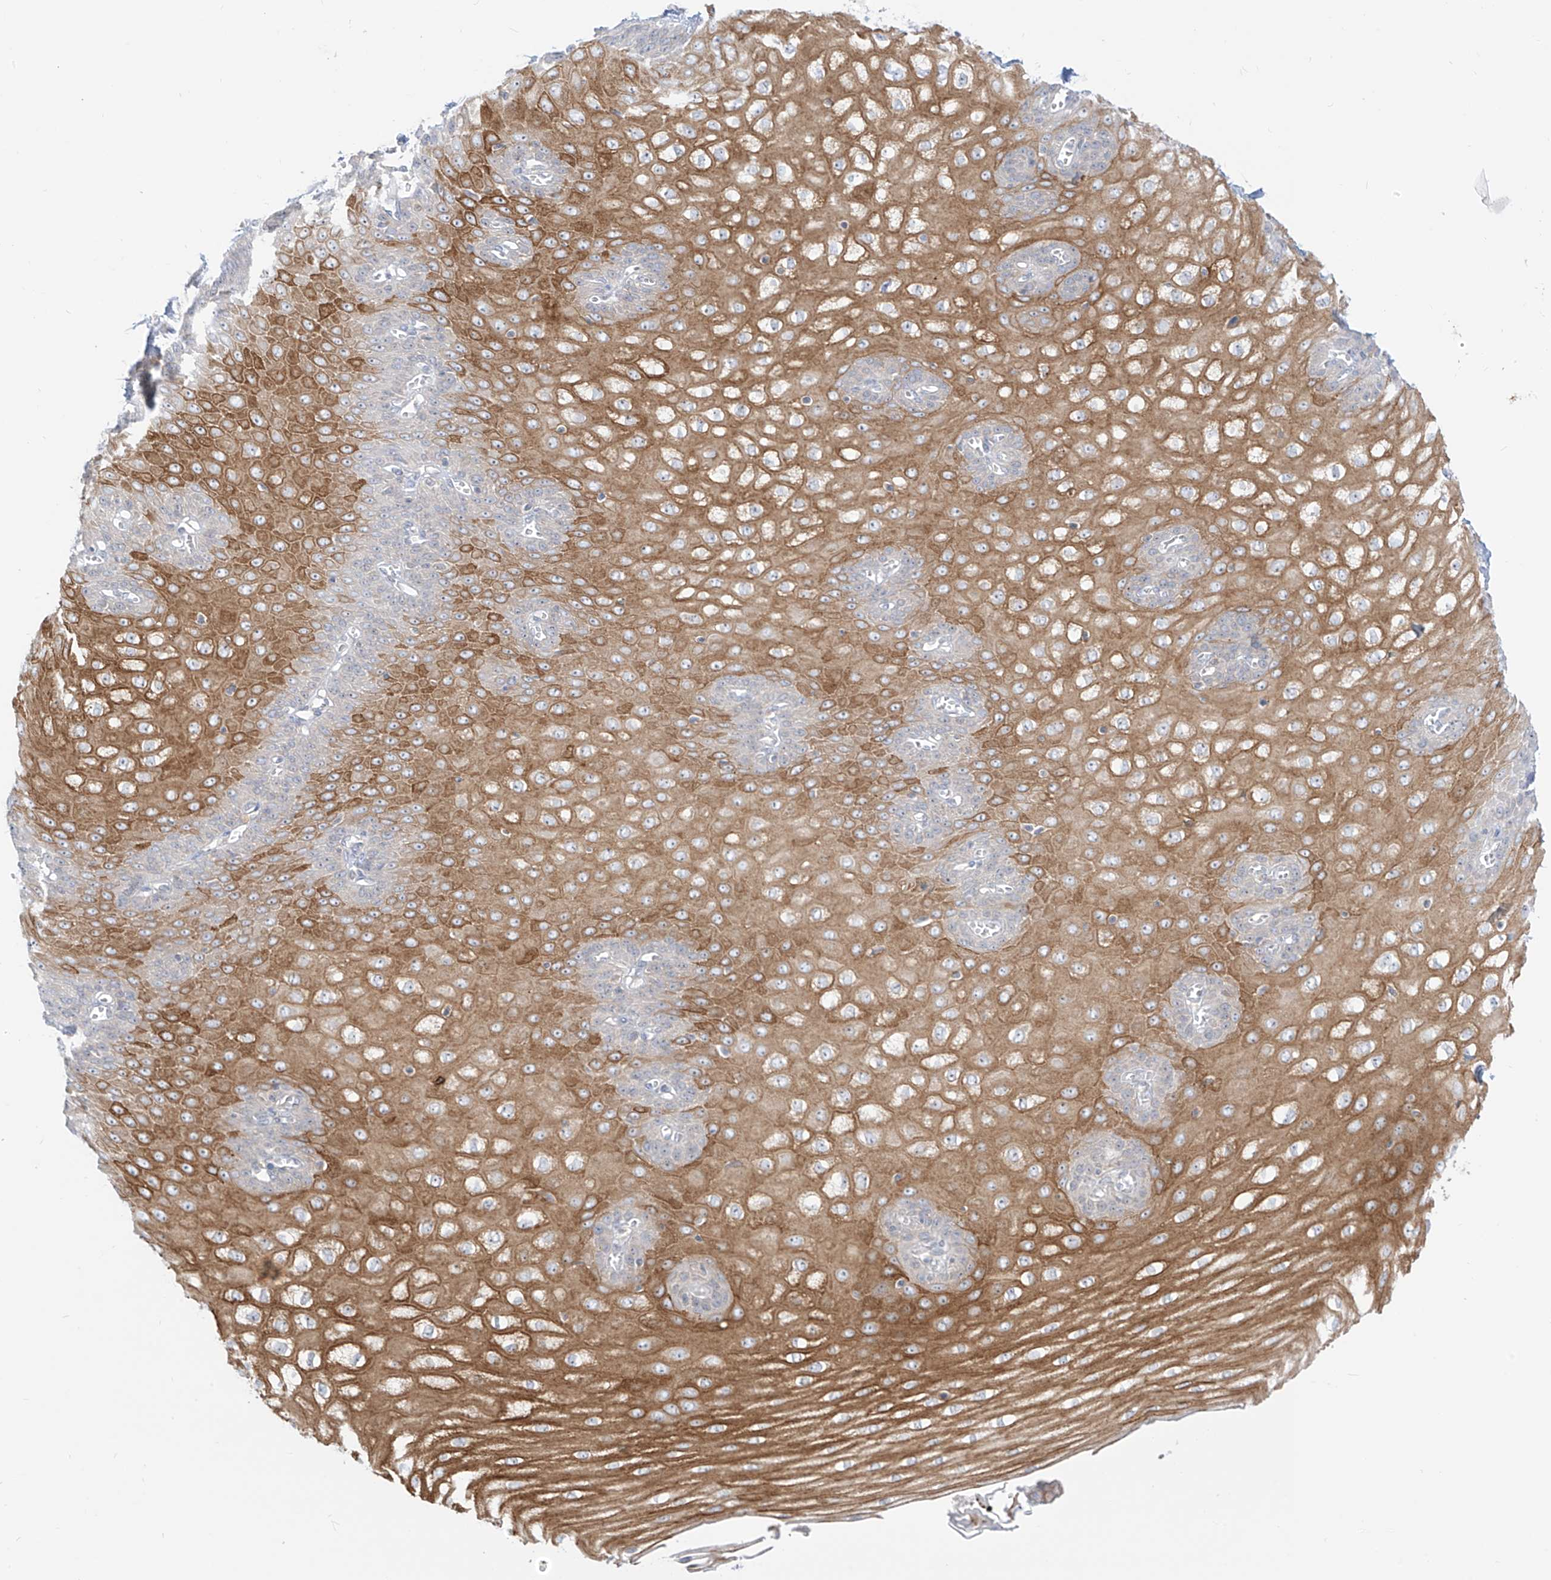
{"staining": {"intensity": "strong", "quantity": "25%-75%", "location": "cytoplasmic/membranous"}, "tissue": "esophagus", "cell_type": "Squamous epithelial cells", "image_type": "normal", "snomed": [{"axis": "morphology", "description": "Normal tissue, NOS"}, {"axis": "topography", "description": "Esophagus"}], "caption": "Protein staining of benign esophagus shows strong cytoplasmic/membranous positivity in approximately 25%-75% of squamous epithelial cells. (DAB = brown stain, brightfield microscopy at high magnification).", "gene": "SYTL3", "patient": {"sex": "male", "age": 60}}